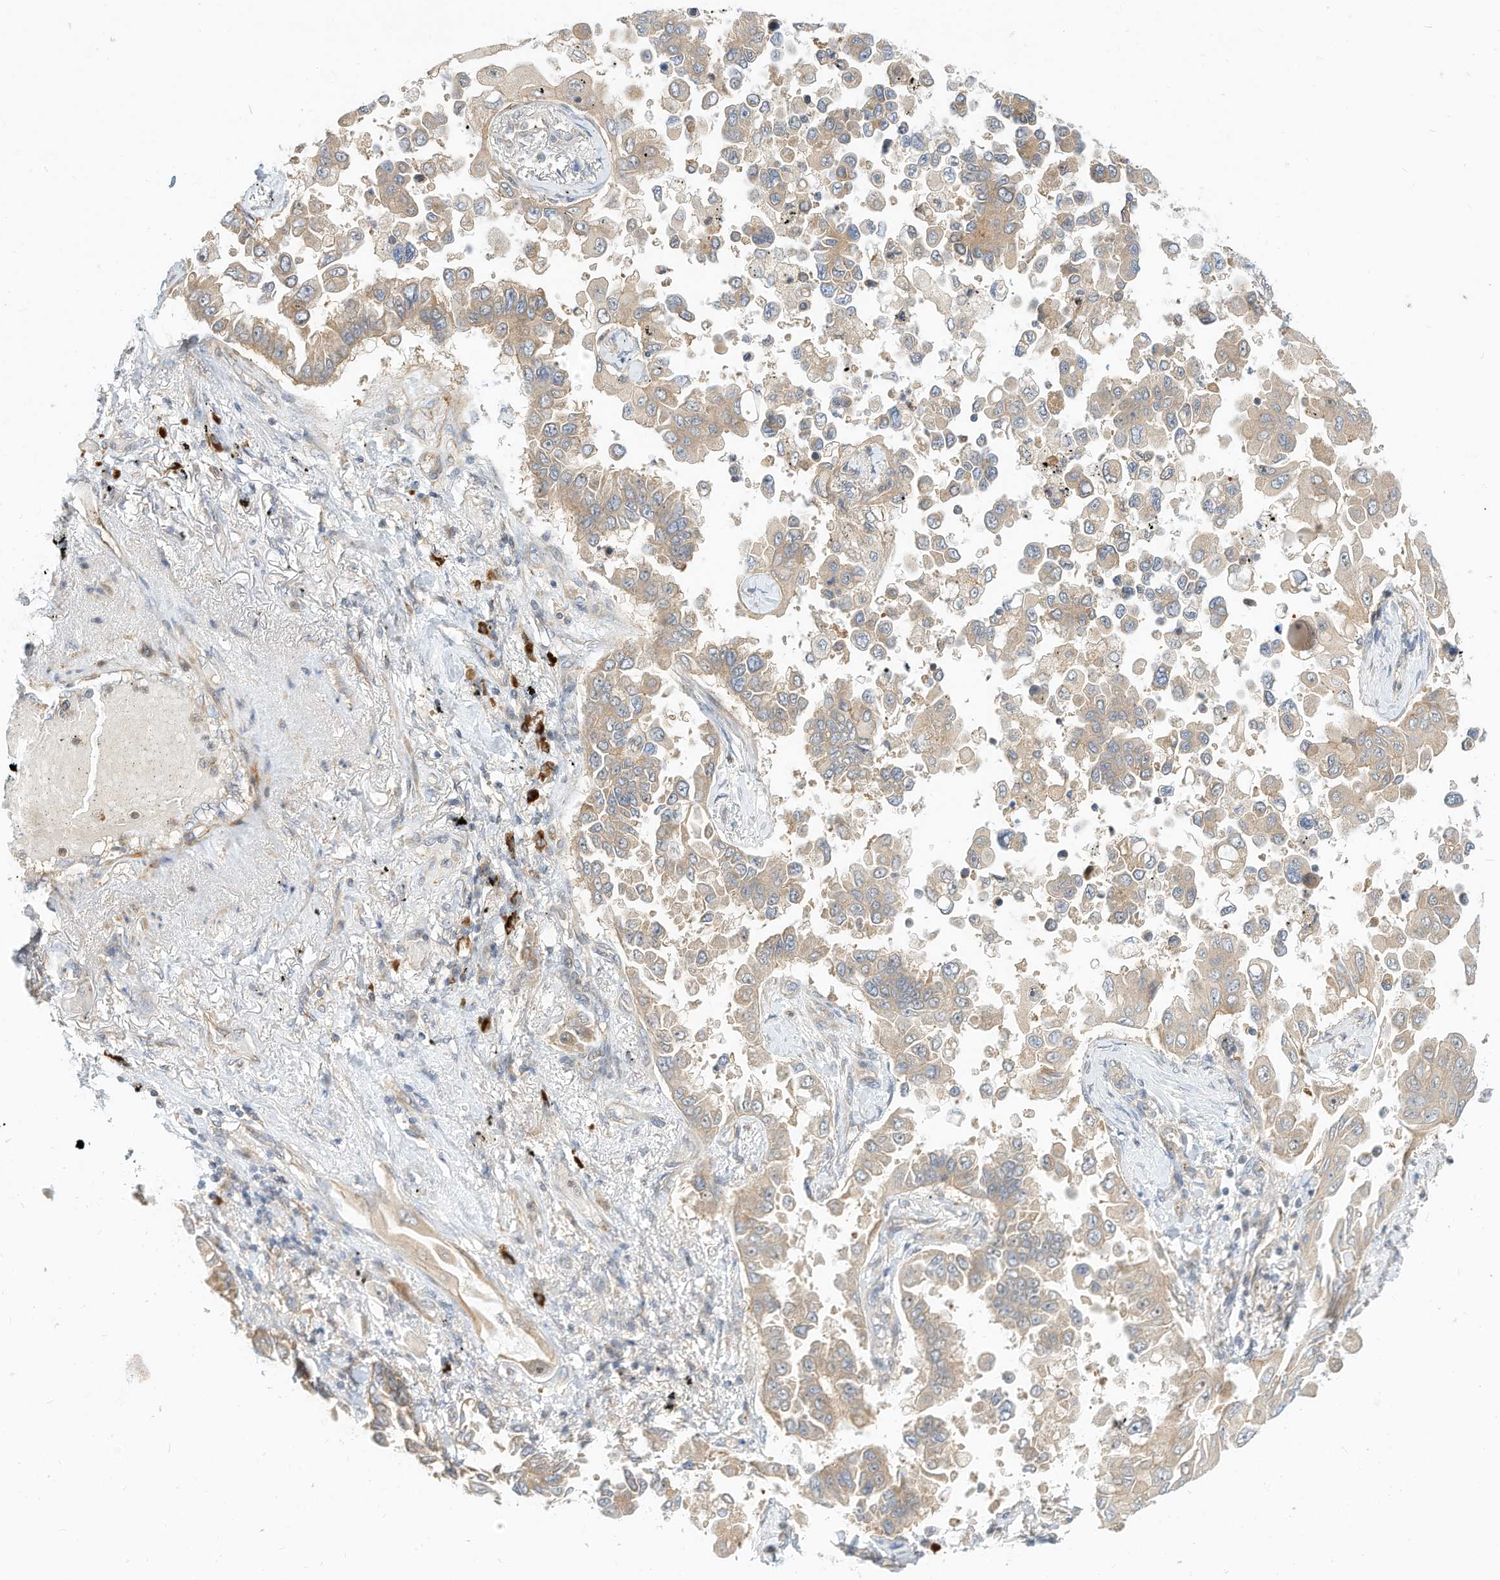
{"staining": {"intensity": "weak", "quantity": ">75%", "location": "cytoplasmic/membranous"}, "tissue": "lung cancer", "cell_type": "Tumor cells", "image_type": "cancer", "snomed": [{"axis": "morphology", "description": "Adenocarcinoma, NOS"}, {"axis": "topography", "description": "Lung"}], "caption": "The micrograph displays staining of lung cancer, revealing weak cytoplasmic/membranous protein expression (brown color) within tumor cells.", "gene": "OFD1", "patient": {"sex": "female", "age": 67}}